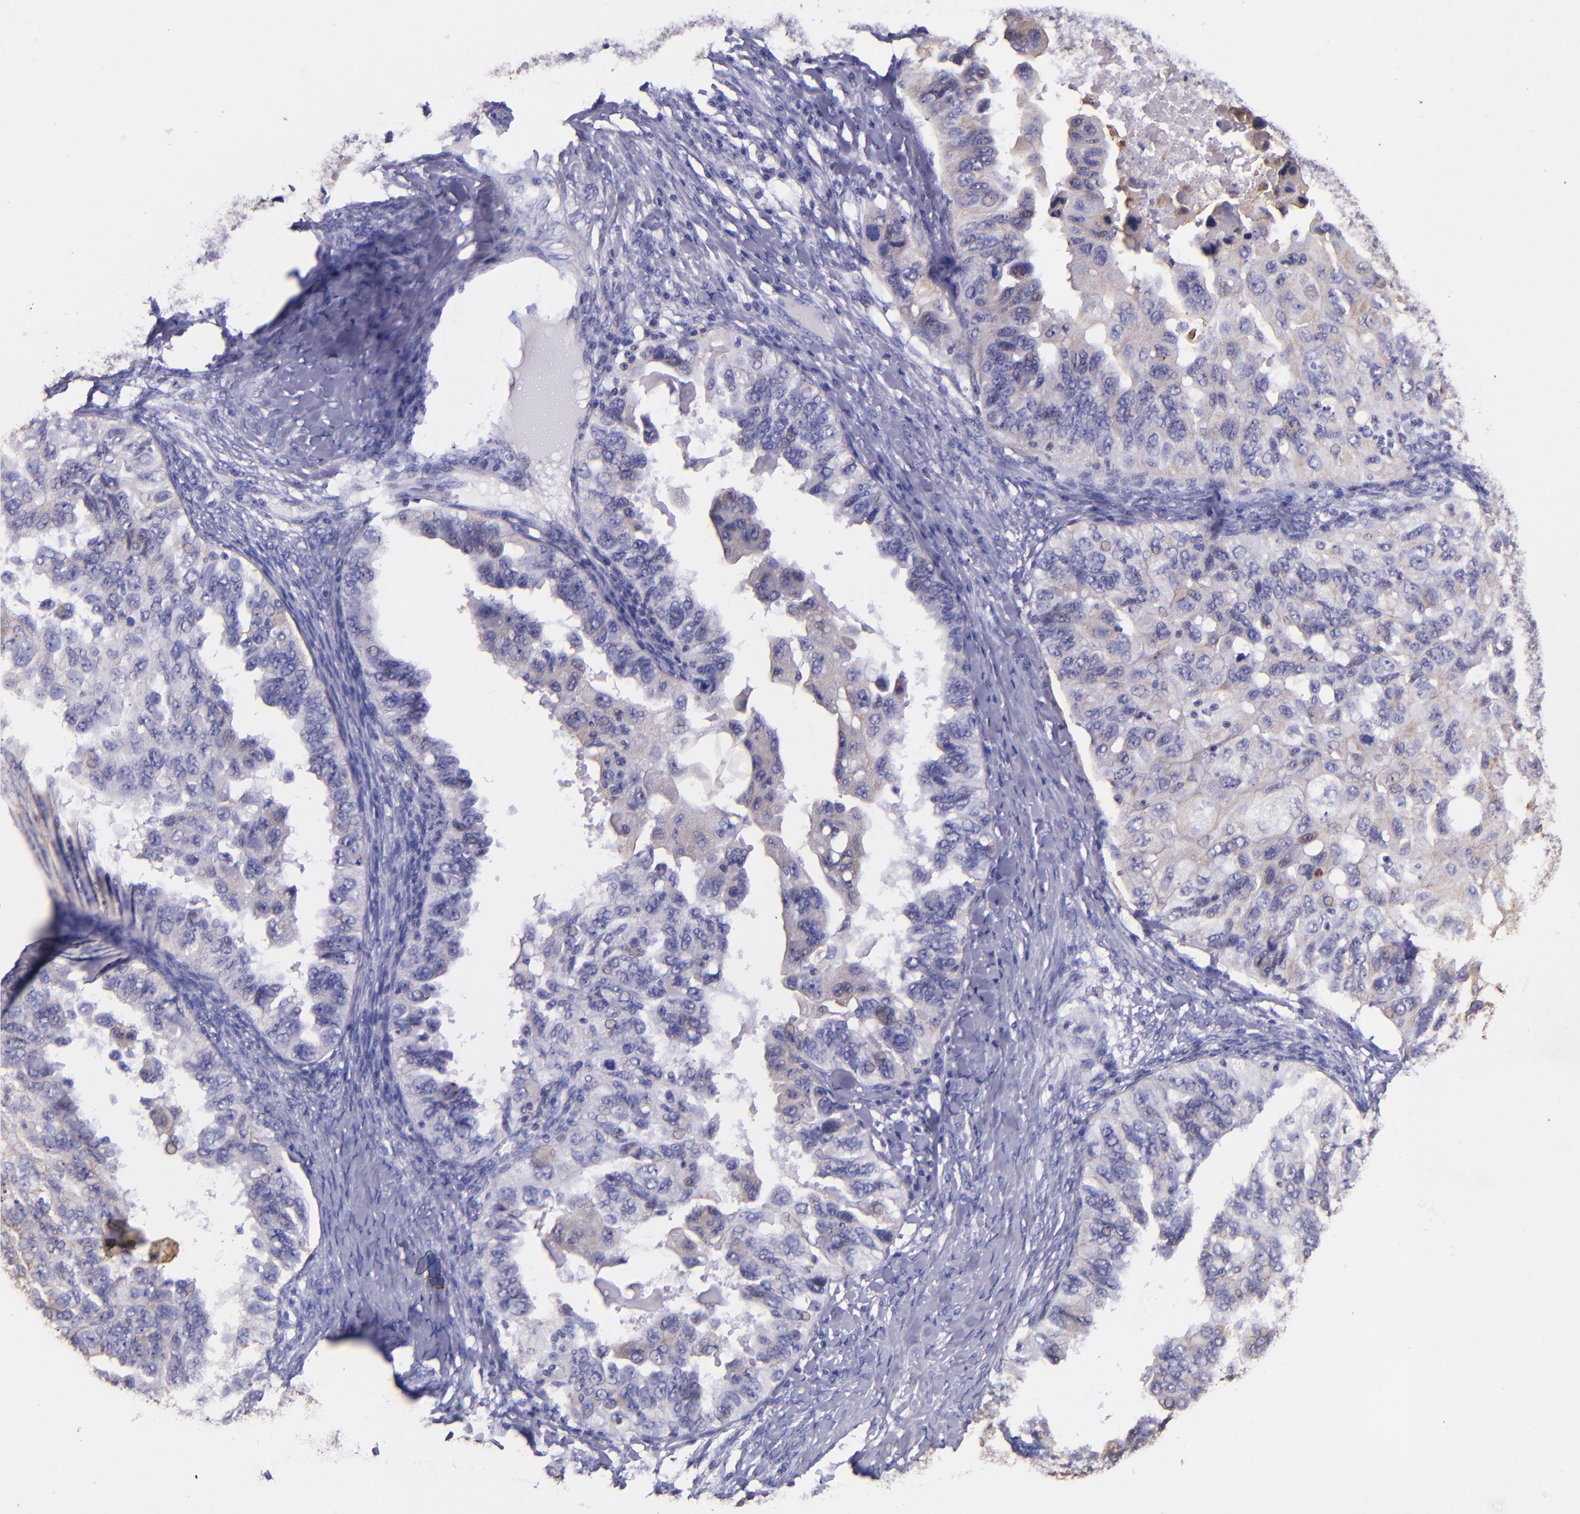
{"staining": {"intensity": "negative", "quantity": "none", "location": "none"}, "tissue": "ovarian cancer", "cell_type": "Tumor cells", "image_type": "cancer", "snomed": [{"axis": "morphology", "description": "Cystadenocarcinoma, serous, NOS"}, {"axis": "topography", "description": "Ovary"}], "caption": "There is no significant expression in tumor cells of ovarian cancer (serous cystadenocarcinoma).", "gene": "KRT4", "patient": {"sex": "female", "age": 82}}